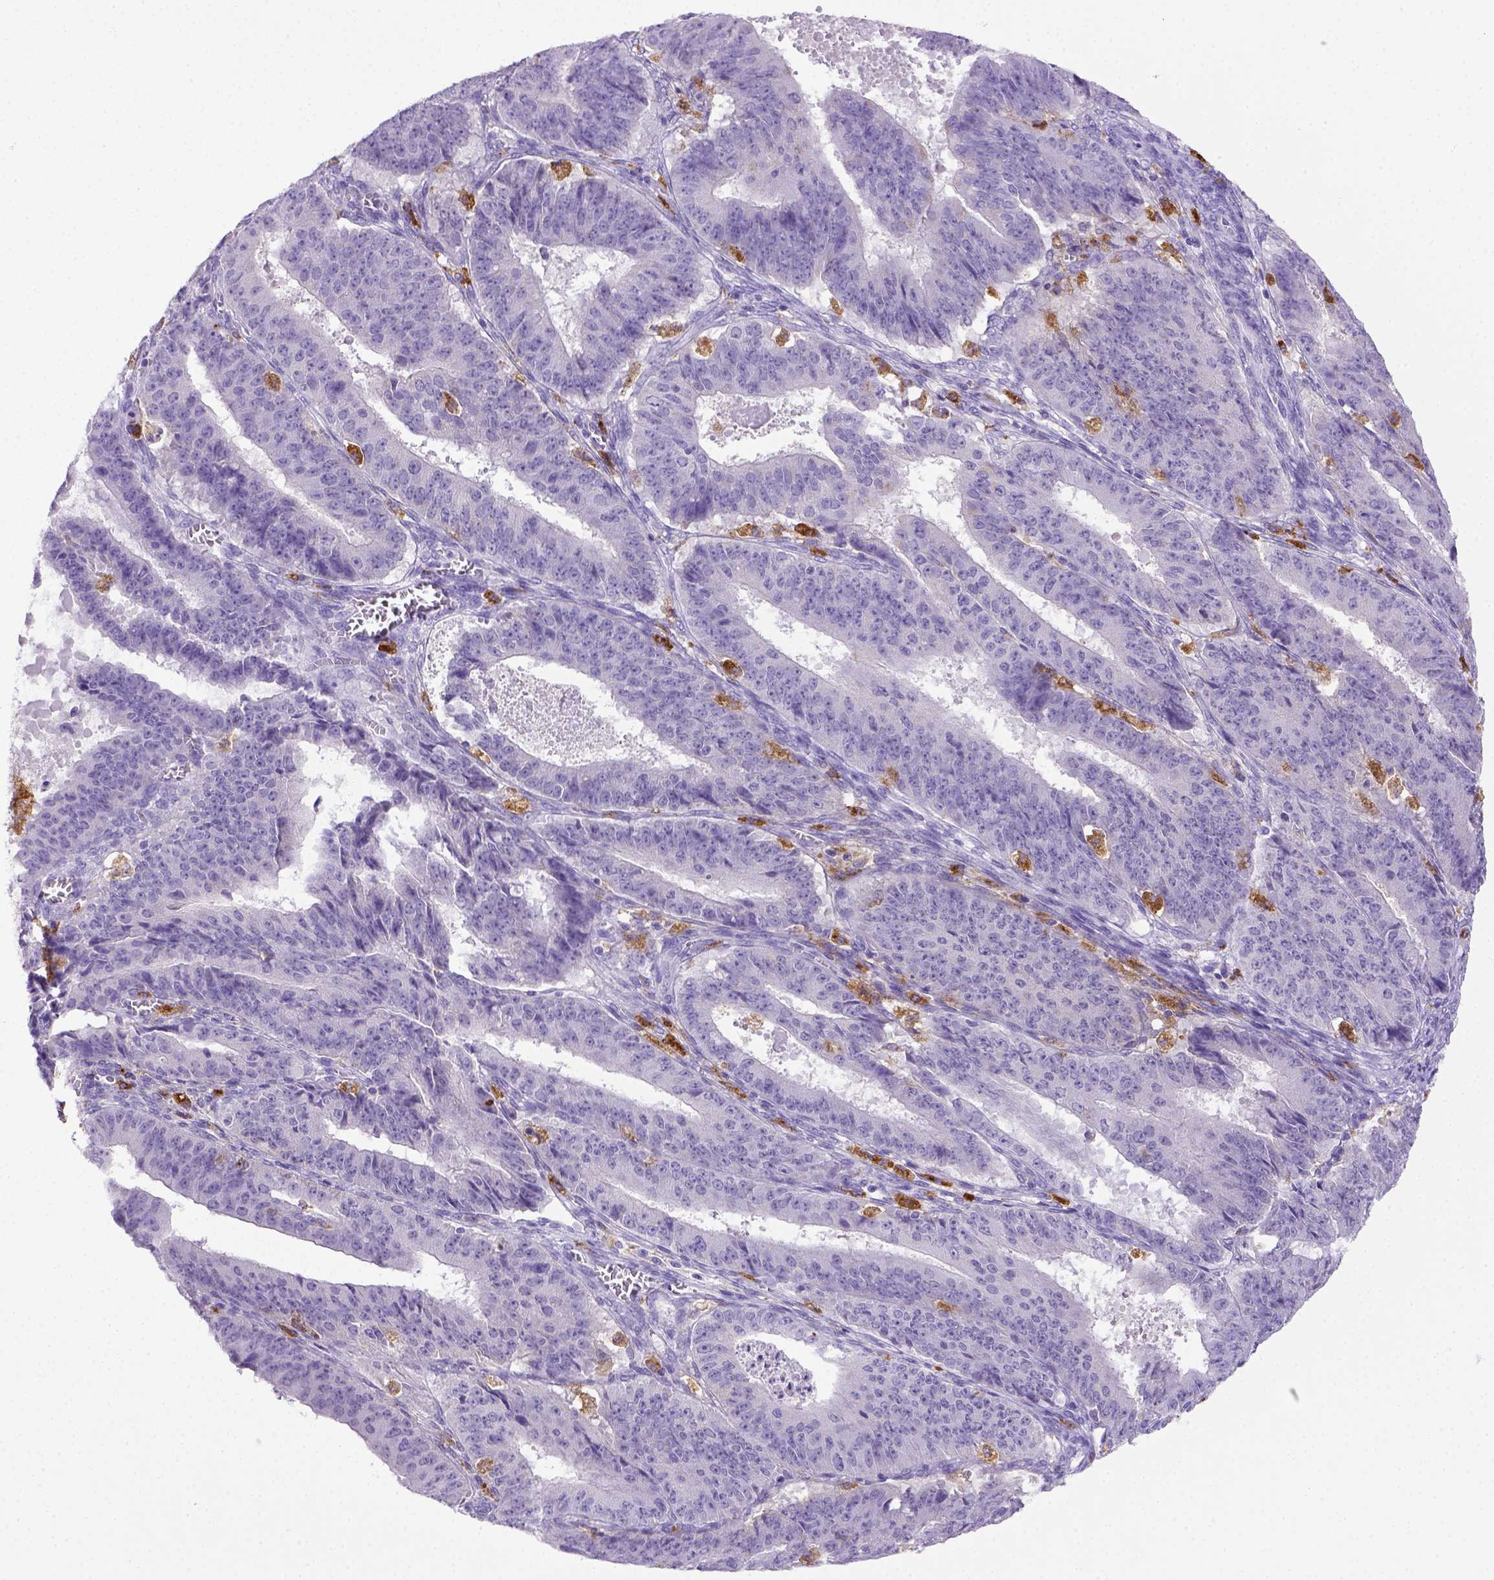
{"staining": {"intensity": "negative", "quantity": "none", "location": "none"}, "tissue": "ovarian cancer", "cell_type": "Tumor cells", "image_type": "cancer", "snomed": [{"axis": "morphology", "description": "Carcinoma, endometroid"}, {"axis": "topography", "description": "Ovary"}], "caption": "Ovarian endometroid carcinoma stained for a protein using IHC displays no positivity tumor cells.", "gene": "CD68", "patient": {"sex": "female", "age": 42}}